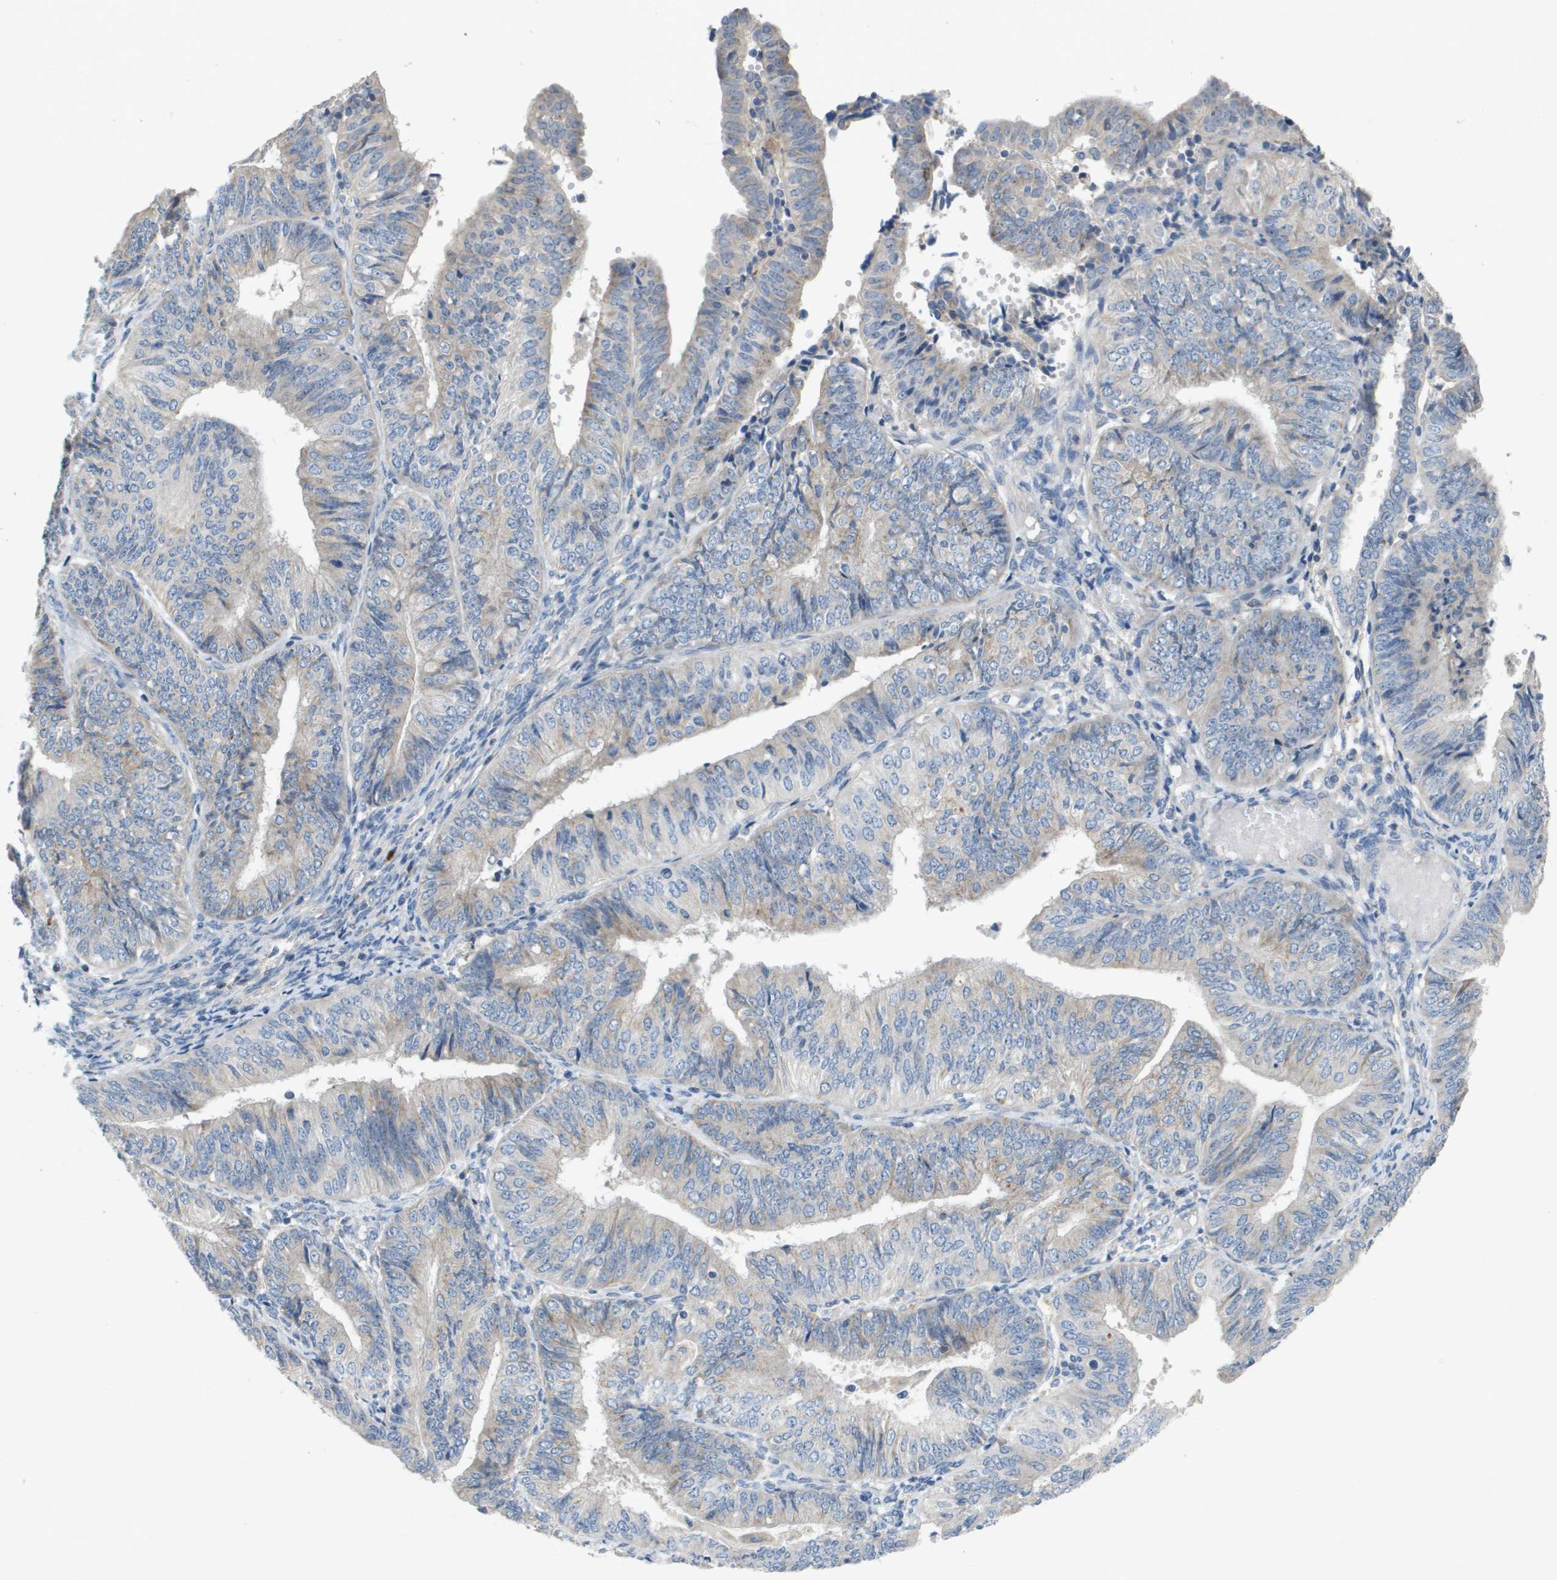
{"staining": {"intensity": "weak", "quantity": "<25%", "location": "cytoplasmic/membranous"}, "tissue": "endometrial cancer", "cell_type": "Tumor cells", "image_type": "cancer", "snomed": [{"axis": "morphology", "description": "Adenocarcinoma, NOS"}, {"axis": "topography", "description": "Endometrium"}], "caption": "Endometrial cancer was stained to show a protein in brown. There is no significant positivity in tumor cells.", "gene": "B3GNT5", "patient": {"sex": "female", "age": 58}}